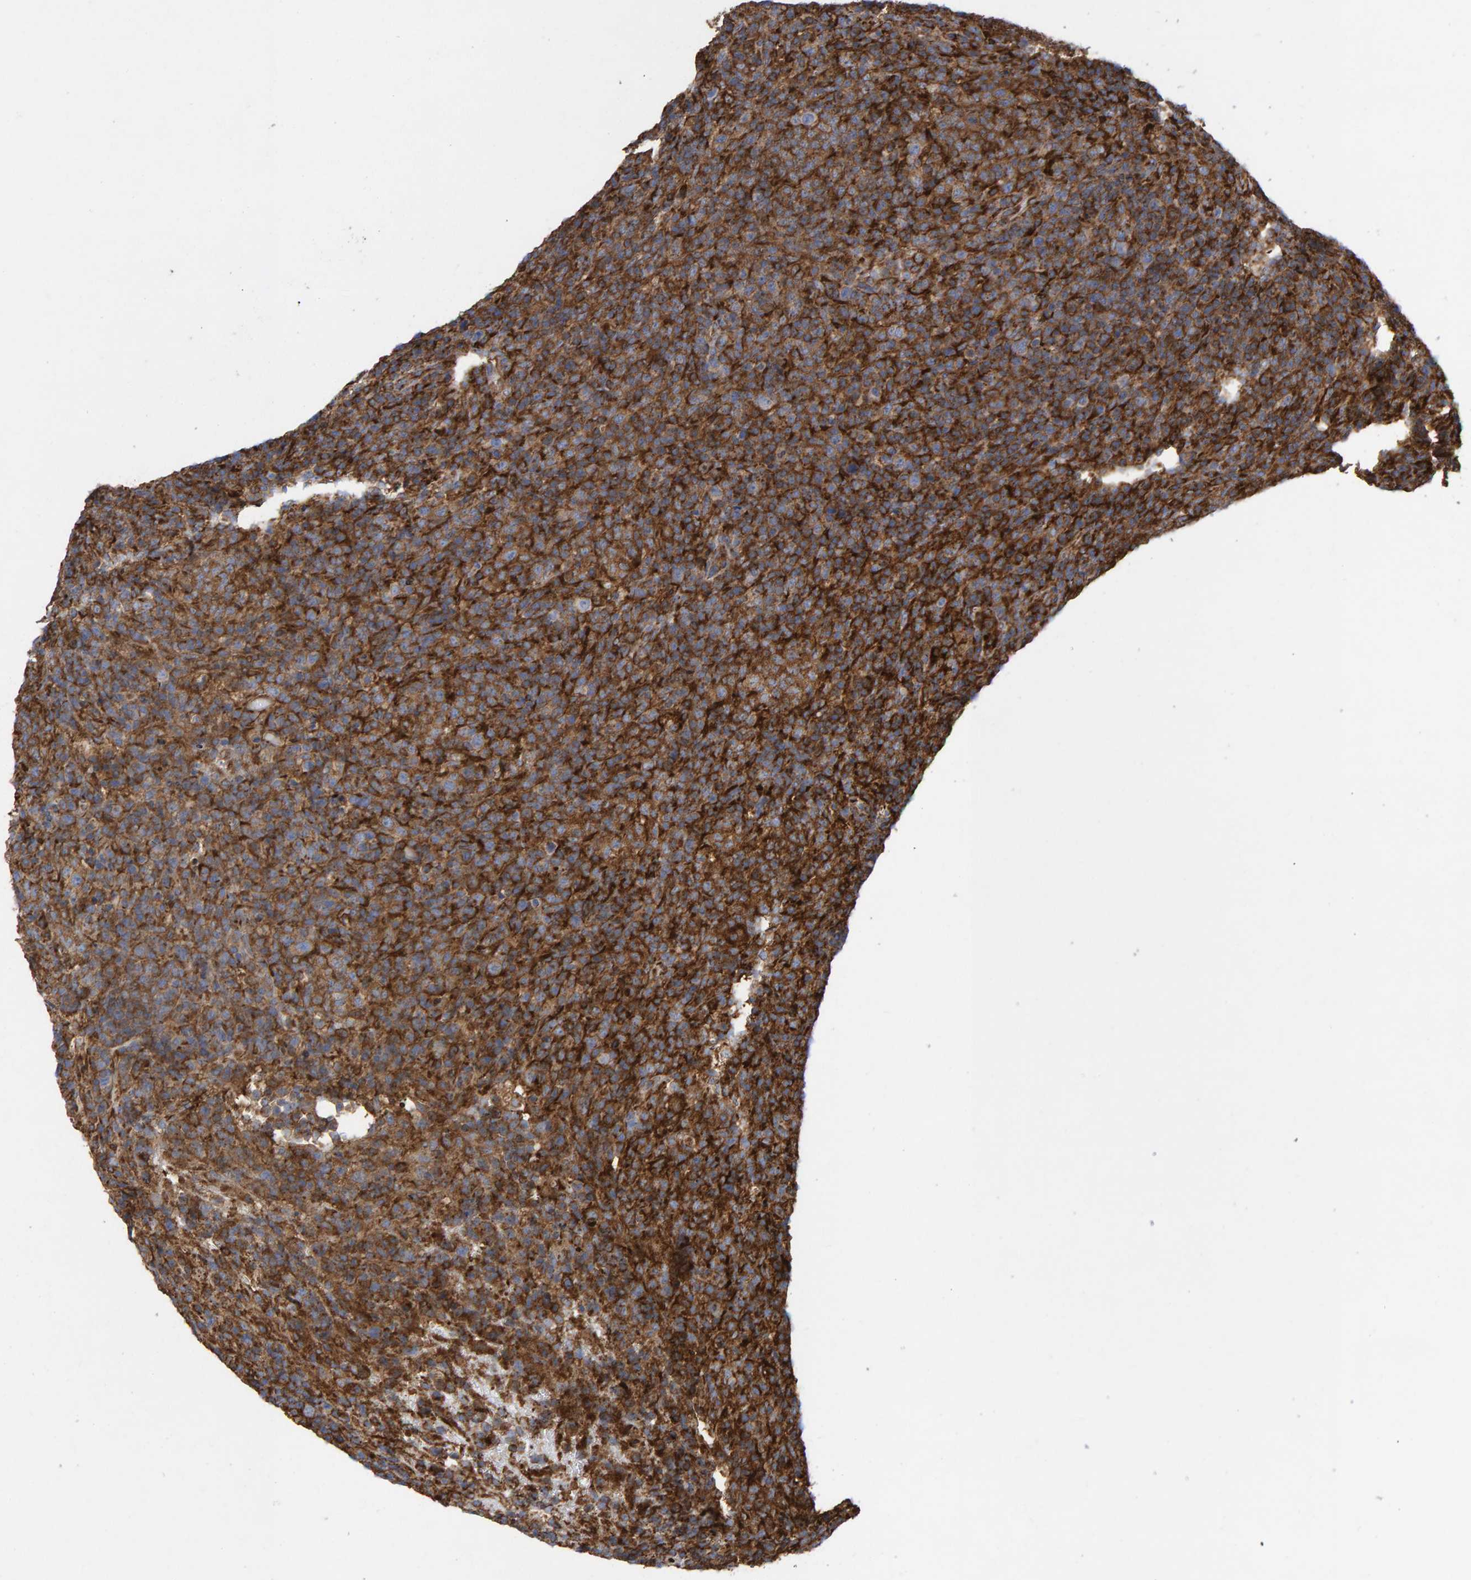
{"staining": {"intensity": "strong", "quantity": "<25%", "location": "cytoplasmic/membranous"}, "tissue": "lymphoma", "cell_type": "Tumor cells", "image_type": "cancer", "snomed": [{"axis": "morphology", "description": "Malignant lymphoma, non-Hodgkin's type, High grade"}, {"axis": "topography", "description": "Lymph node"}], "caption": "A photomicrograph of human lymphoma stained for a protein demonstrates strong cytoplasmic/membranous brown staining in tumor cells.", "gene": "MVP", "patient": {"sex": "female", "age": 76}}